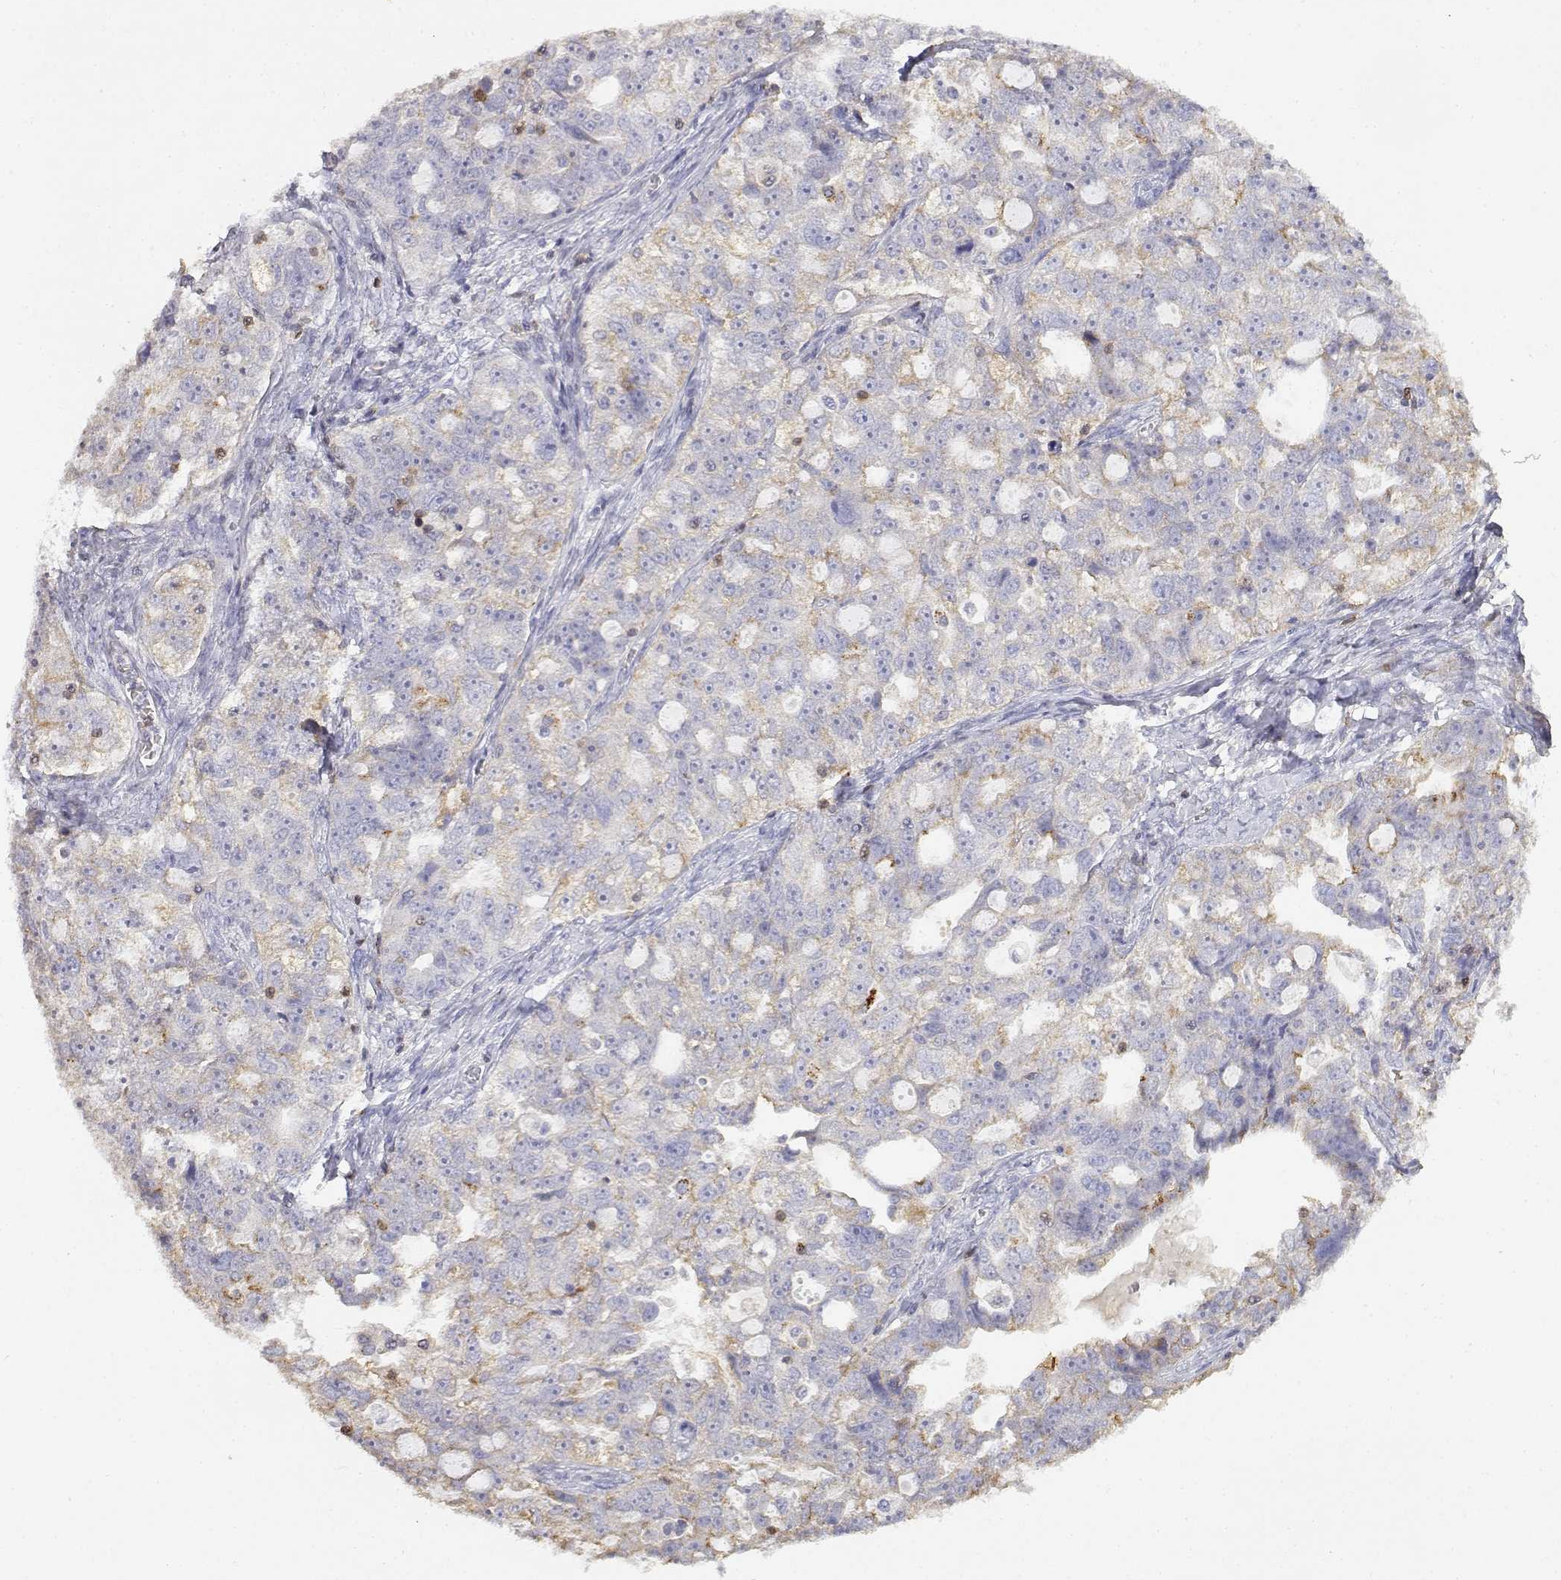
{"staining": {"intensity": "weak", "quantity": ">75%", "location": "cytoplasmic/membranous"}, "tissue": "ovarian cancer", "cell_type": "Tumor cells", "image_type": "cancer", "snomed": [{"axis": "morphology", "description": "Cystadenocarcinoma, serous, NOS"}, {"axis": "topography", "description": "Ovary"}], "caption": "The image displays a brown stain indicating the presence of a protein in the cytoplasmic/membranous of tumor cells in ovarian cancer (serous cystadenocarcinoma).", "gene": "ADA", "patient": {"sex": "female", "age": 51}}